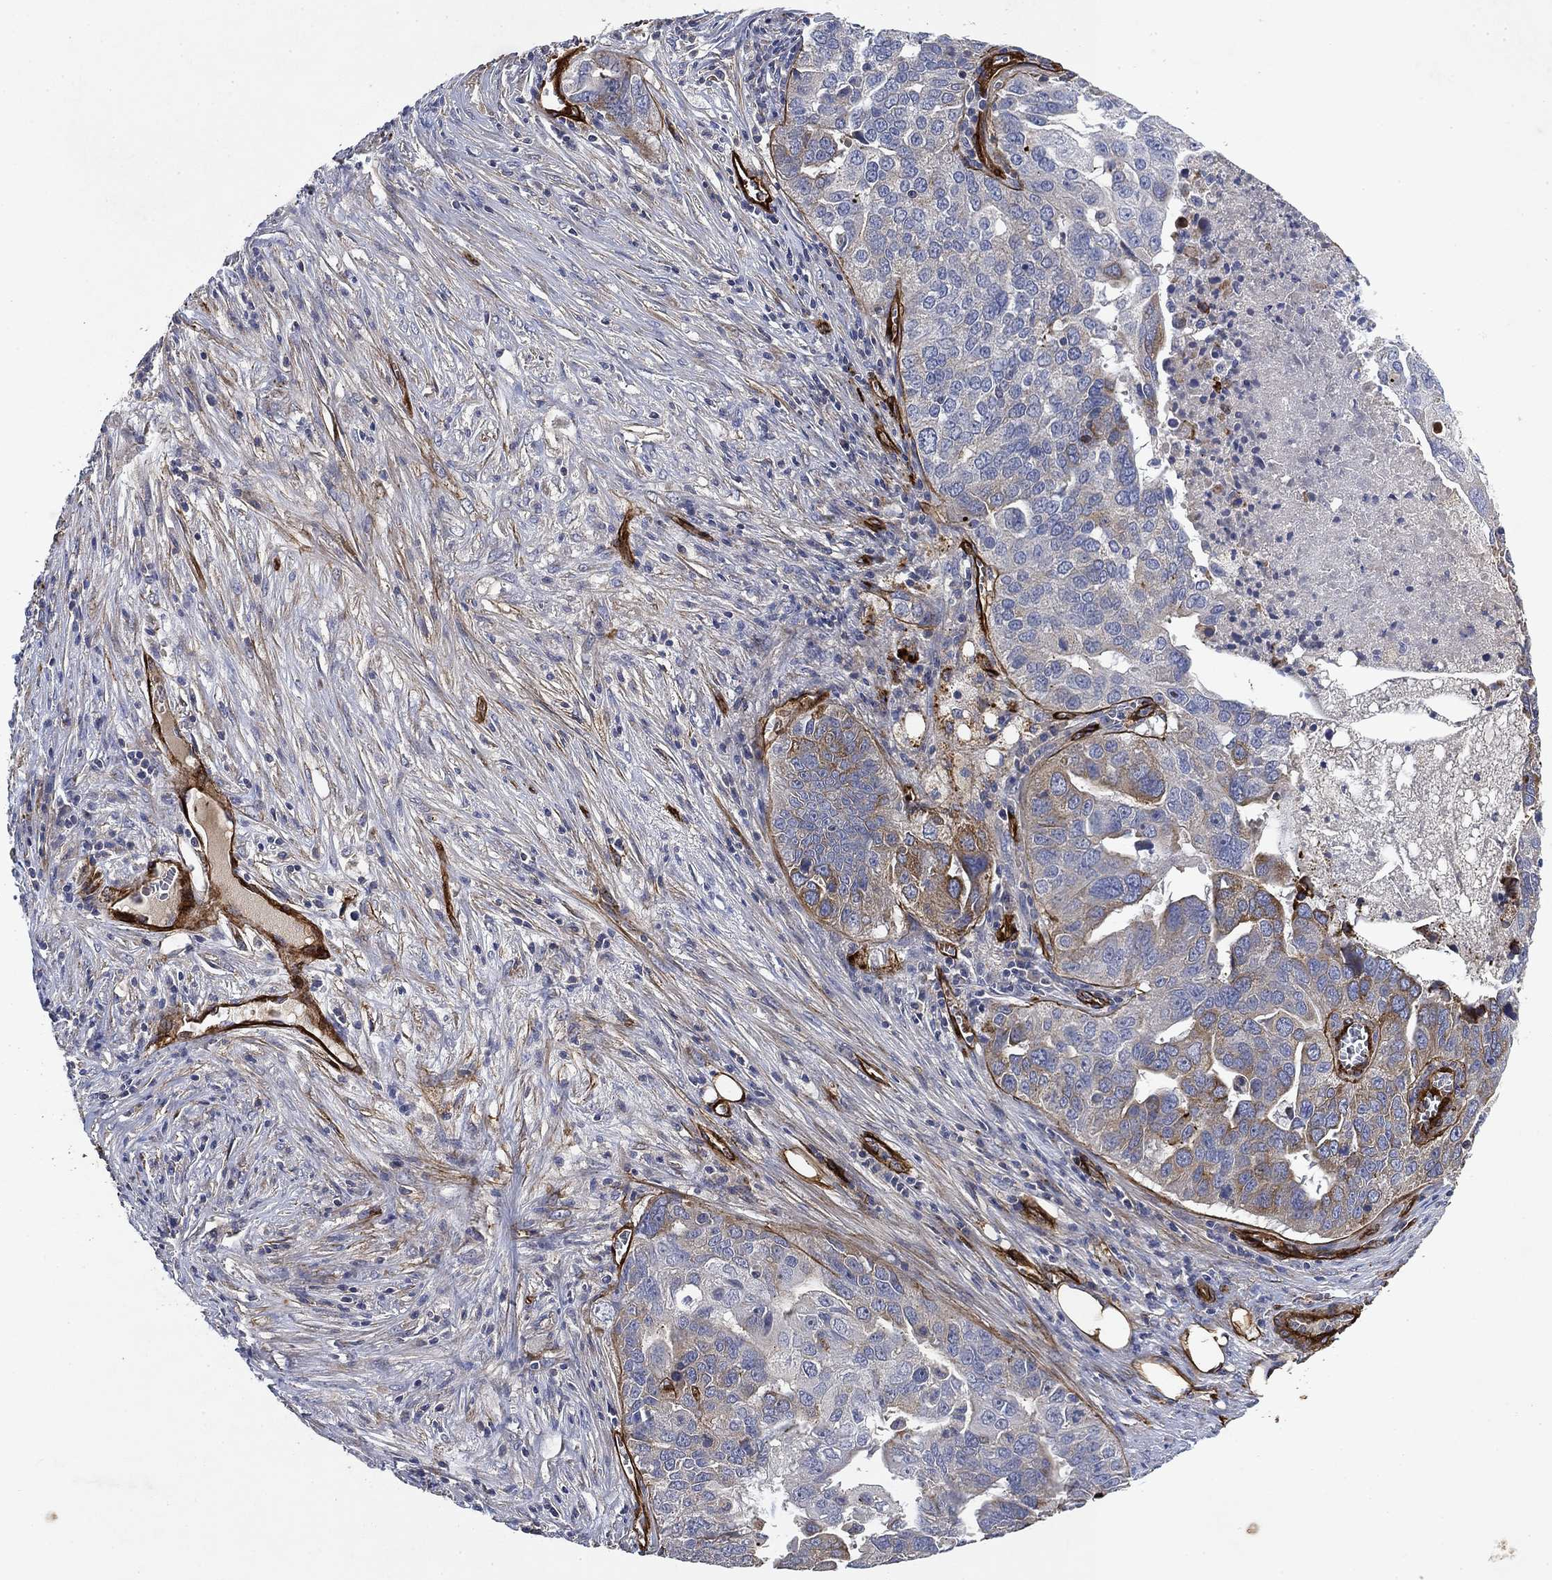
{"staining": {"intensity": "weak", "quantity": "<25%", "location": "cytoplasmic/membranous"}, "tissue": "ovarian cancer", "cell_type": "Tumor cells", "image_type": "cancer", "snomed": [{"axis": "morphology", "description": "Carcinoma, endometroid"}, {"axis": "topography", "description": "Soft tissue"}, {"axis": "topography", "description": "Ovary"}], "caption": "Immunohistochemical staining of human ovarian endometroid carcinoma reveals no significant positivity in tumor cells.", "gene": "COL4A2", "patient": {"sex": "female", "age": 52}}